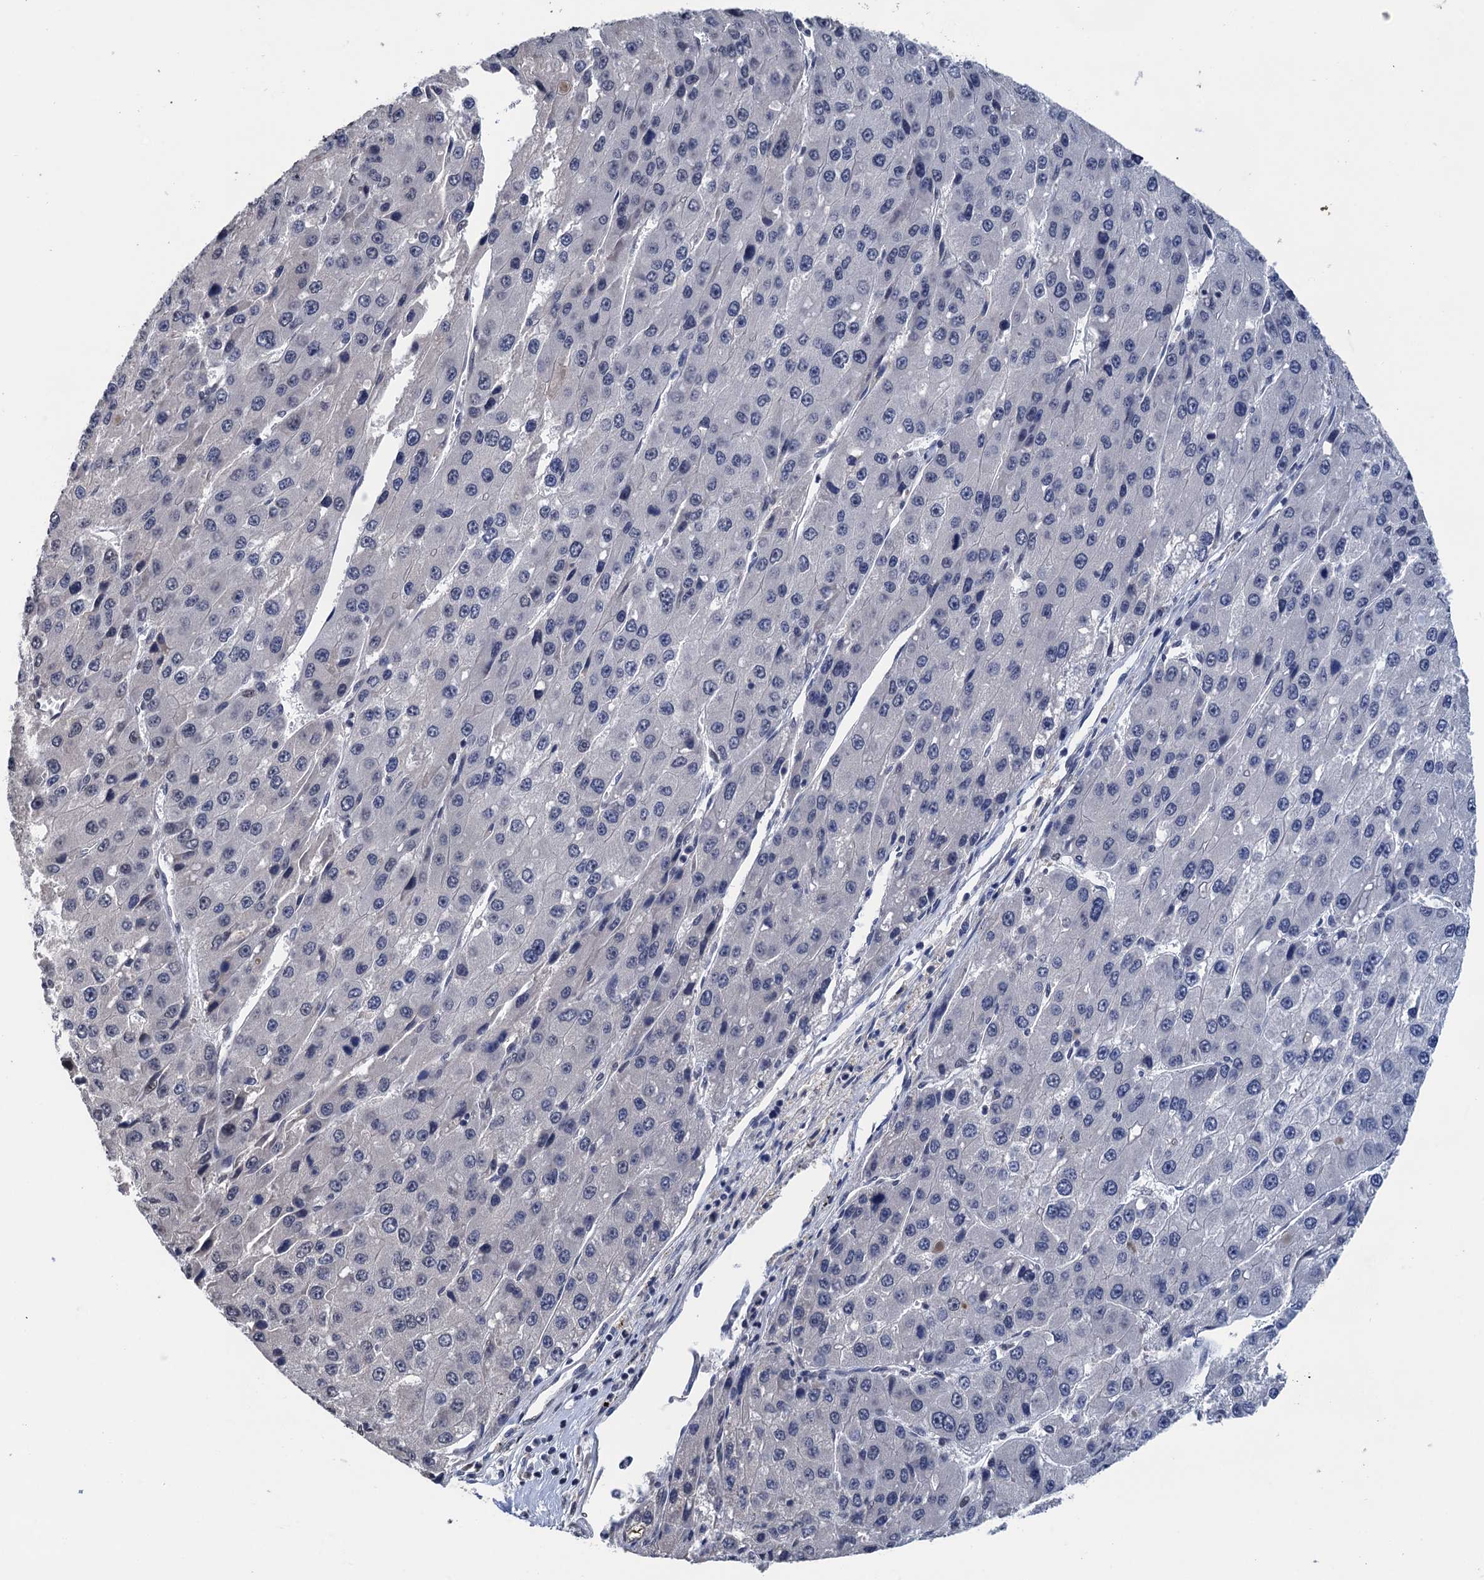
{"staining": {"intensity": "negative", "quantity": "none", "location": "none"}, "tissue": "liver cancer", "cell_type": "Tumor cells", "image_type": "cancer", "snomed": [{"axis": "morphology", "description": "Carcinoma, Hepatocellular, NOS"}, {"axis": "topography", "description": "Liver"}], "caption": "This is an IHC image of liver cancer (hepatocellular carcinoma). There is no positivity in tumor cells.", "gene": "ART5", "patient": {"sex": "female", "age": 73}}